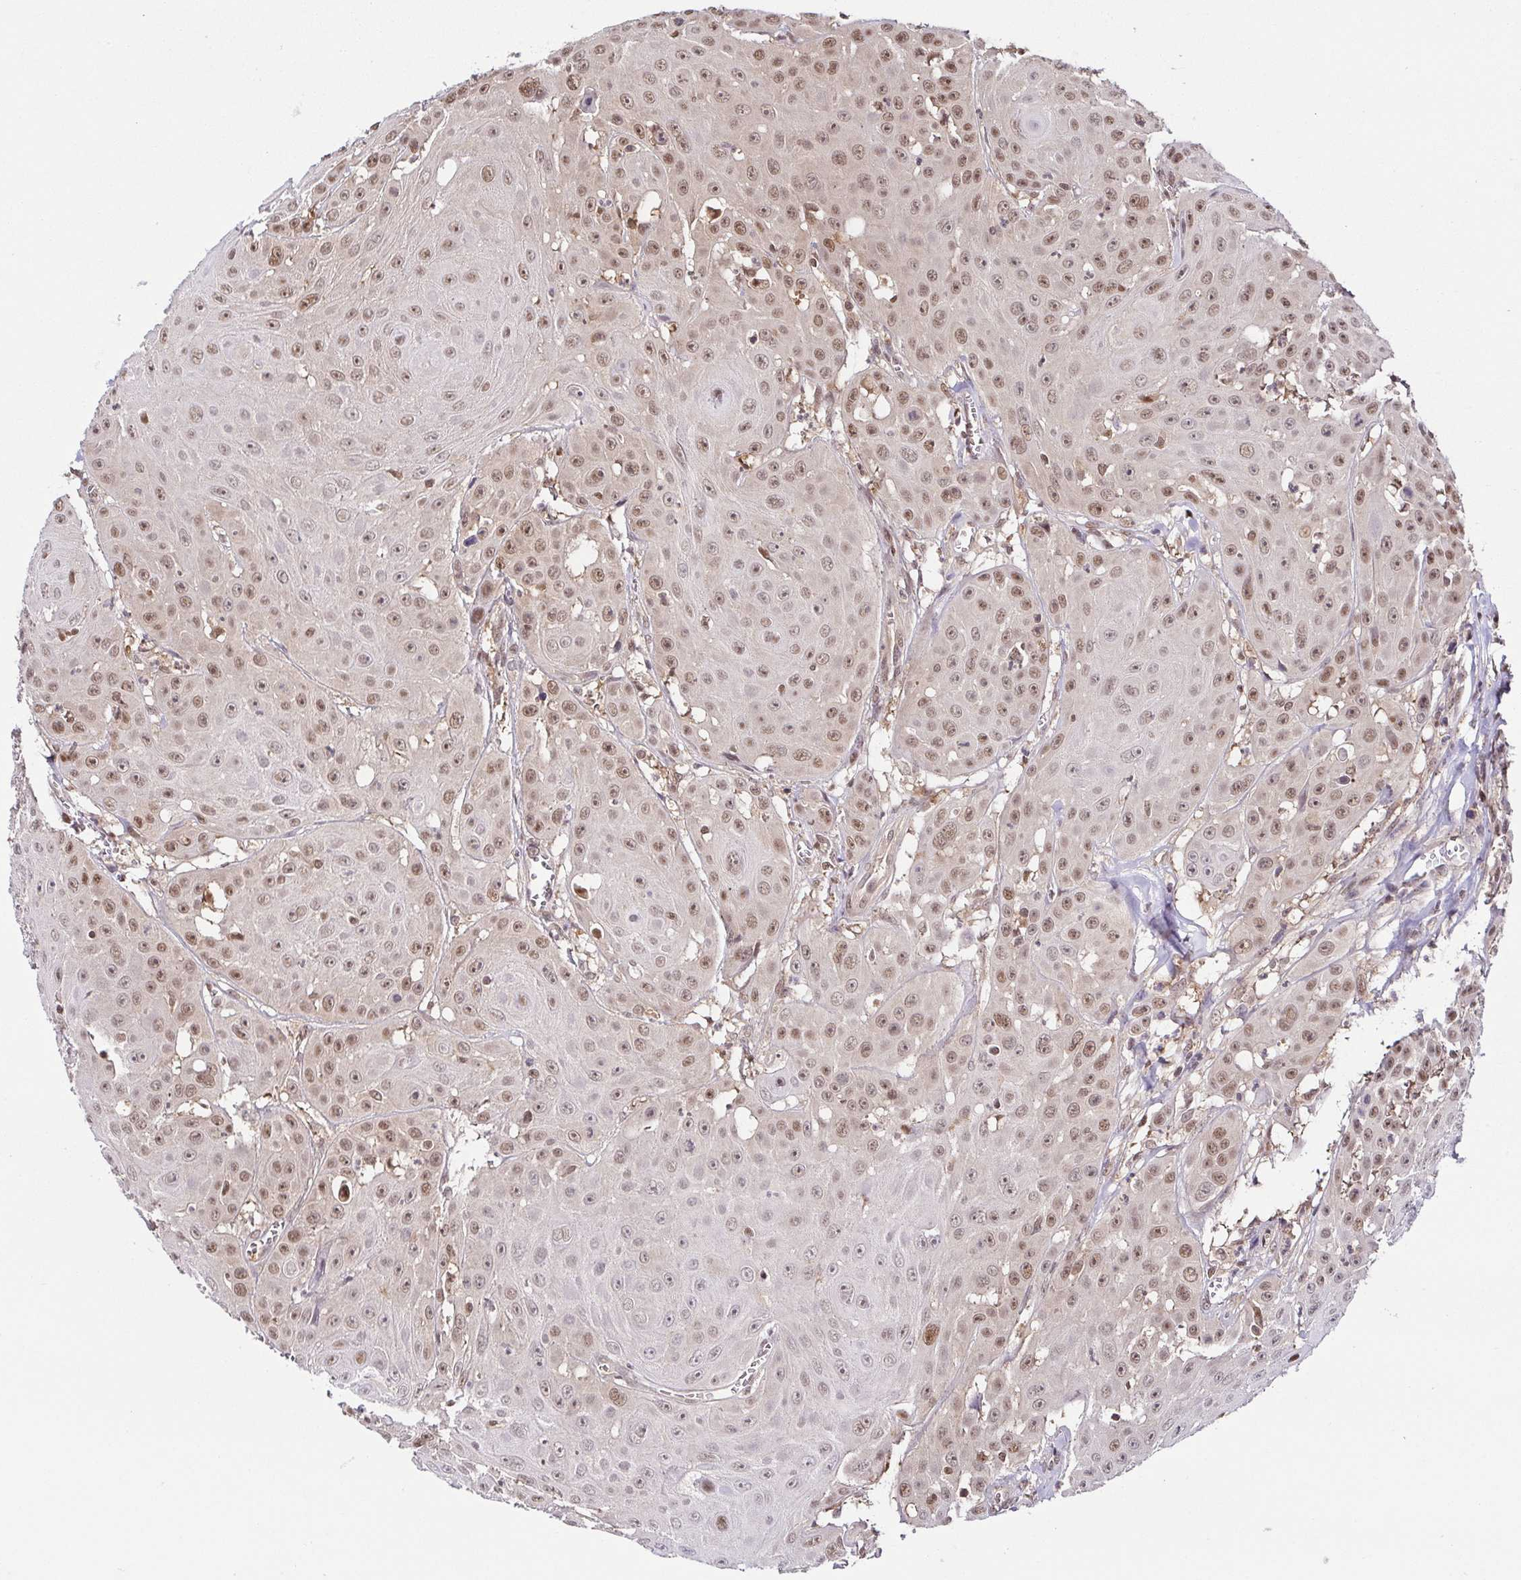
{"staining": {"intensity": "moderate", "quantity": ">75%", "location": "nuclear"}, "tissue": "head and neck cancer", "cell_type": "Tumor cells", "image_type": "cancer", "snomed": [{"axis": "morphology", "description": "Squamous cell carcinoma, NOS"}, {"axis": "topography", "description": "Oral tissue"}, {"axis": "topography", "description": "Head-Neck"}], "caption": "Head and neck cancer (squamous cell carcinoma) stained with DAB immunohistochemistry (IHC) exhibits medium levels of moderate nuclear expression in approximately >75% of tumor cells. Using DAB (3,3'-diaminobenzidine) (brown) and hematoxylin (blue) stains, captured at high magnification using brightfield microscopy.", "gene": "PSMB9", "patient": {"sex": "male", "age": 81}}